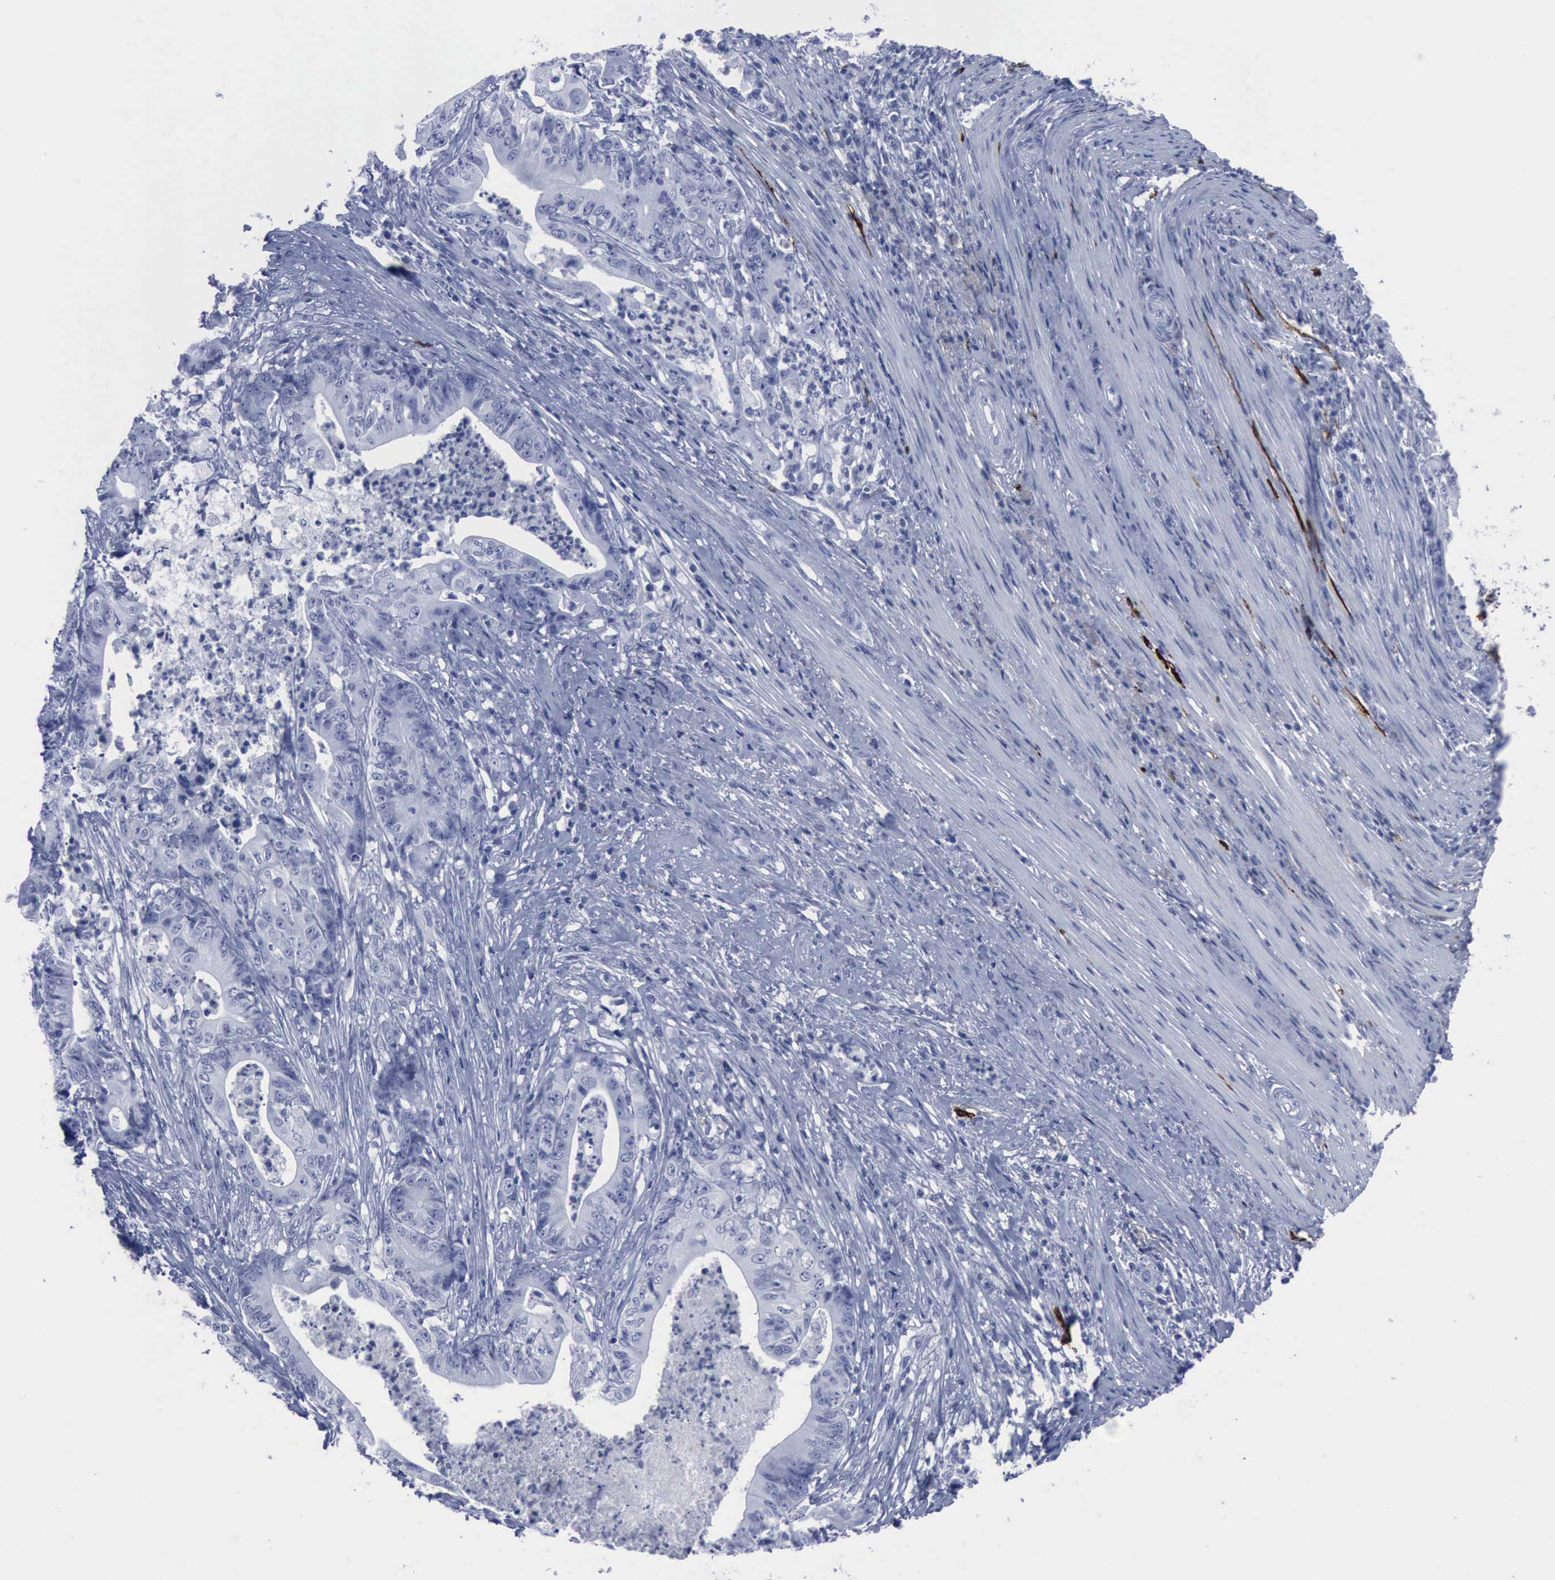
{"staining": {"intensity": "negative", "quantity": "none", "location": "none"}, "tissue": "stomach cancer", "cell_type": "Tumor cells", "image_type": "cancer", "snomed": [{"axis": "morphology", "description": "Adenocarcinoma, NOS"}, {"axis": "topography", "description": "Stomach, lower"}], "caption": "Immunohistochemical staining of human adenocarcinoma (stomach) demonstrates no significant positivity in tumor cells.", "gene": "NGFR", "patient": {"sex": "female", "age": 86}}